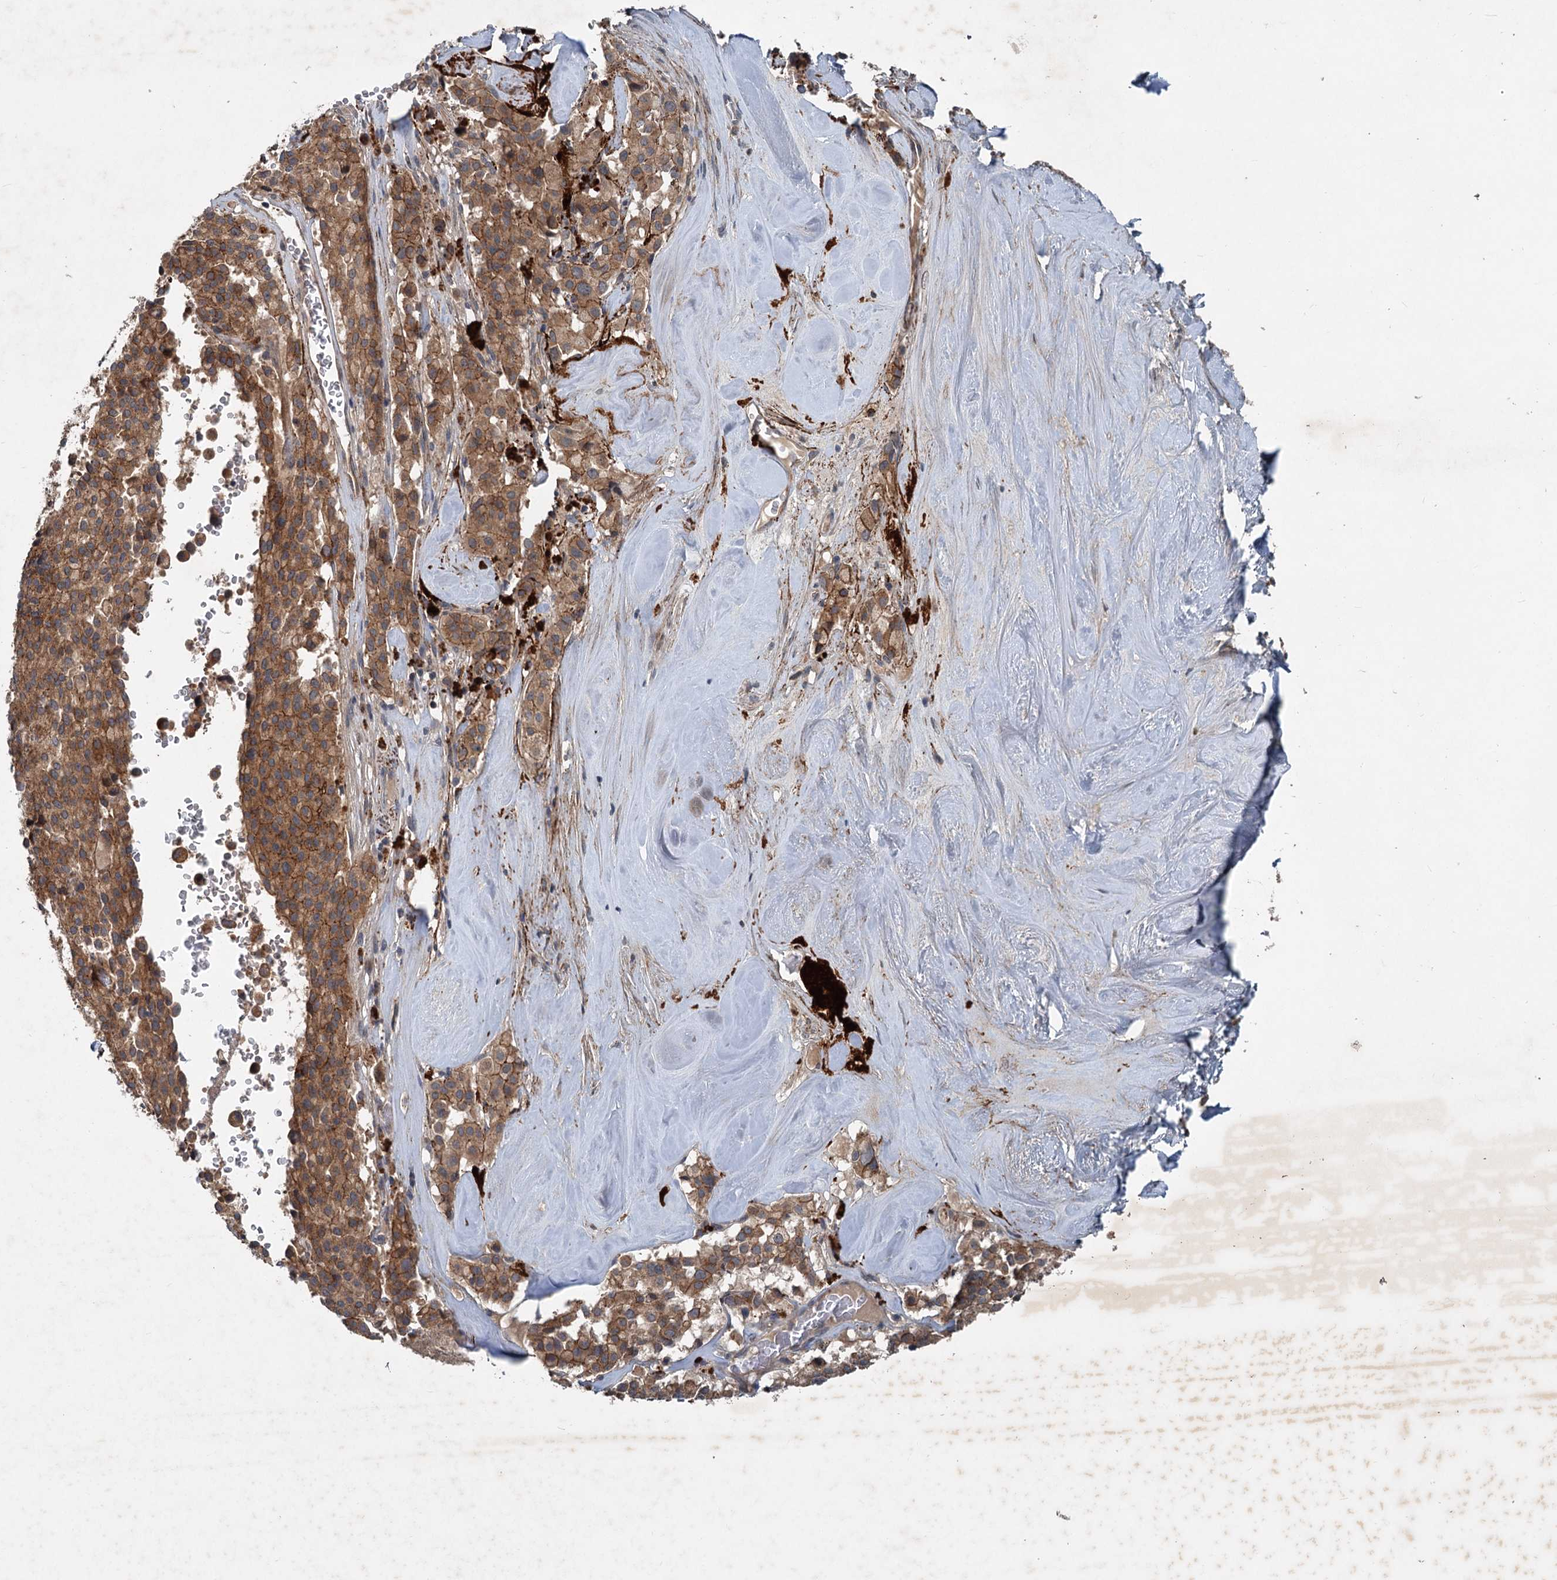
{"staining": {"intensity": "moderate", "quantity": ">75%", "location": "cytoplasmic/membranous"}, "tissue": "pancreatic cancer", "cell_type": "Tumor cells", "image_type": "cancer", "snomed": [{"axis": "morphology", "description": "Adenocarcinoma, NOS"}, {"axis": "topography", "description": "Pancreas"}], "caption": "IHC of adenocarcinoma (pancreatic) exhibits medium levels of moderate cytoplasmic/membranous positivity in approximately >75% of tumor cells.", "gene": "N4BP2L2", "patient": {"sex": "male", "age": 65}}